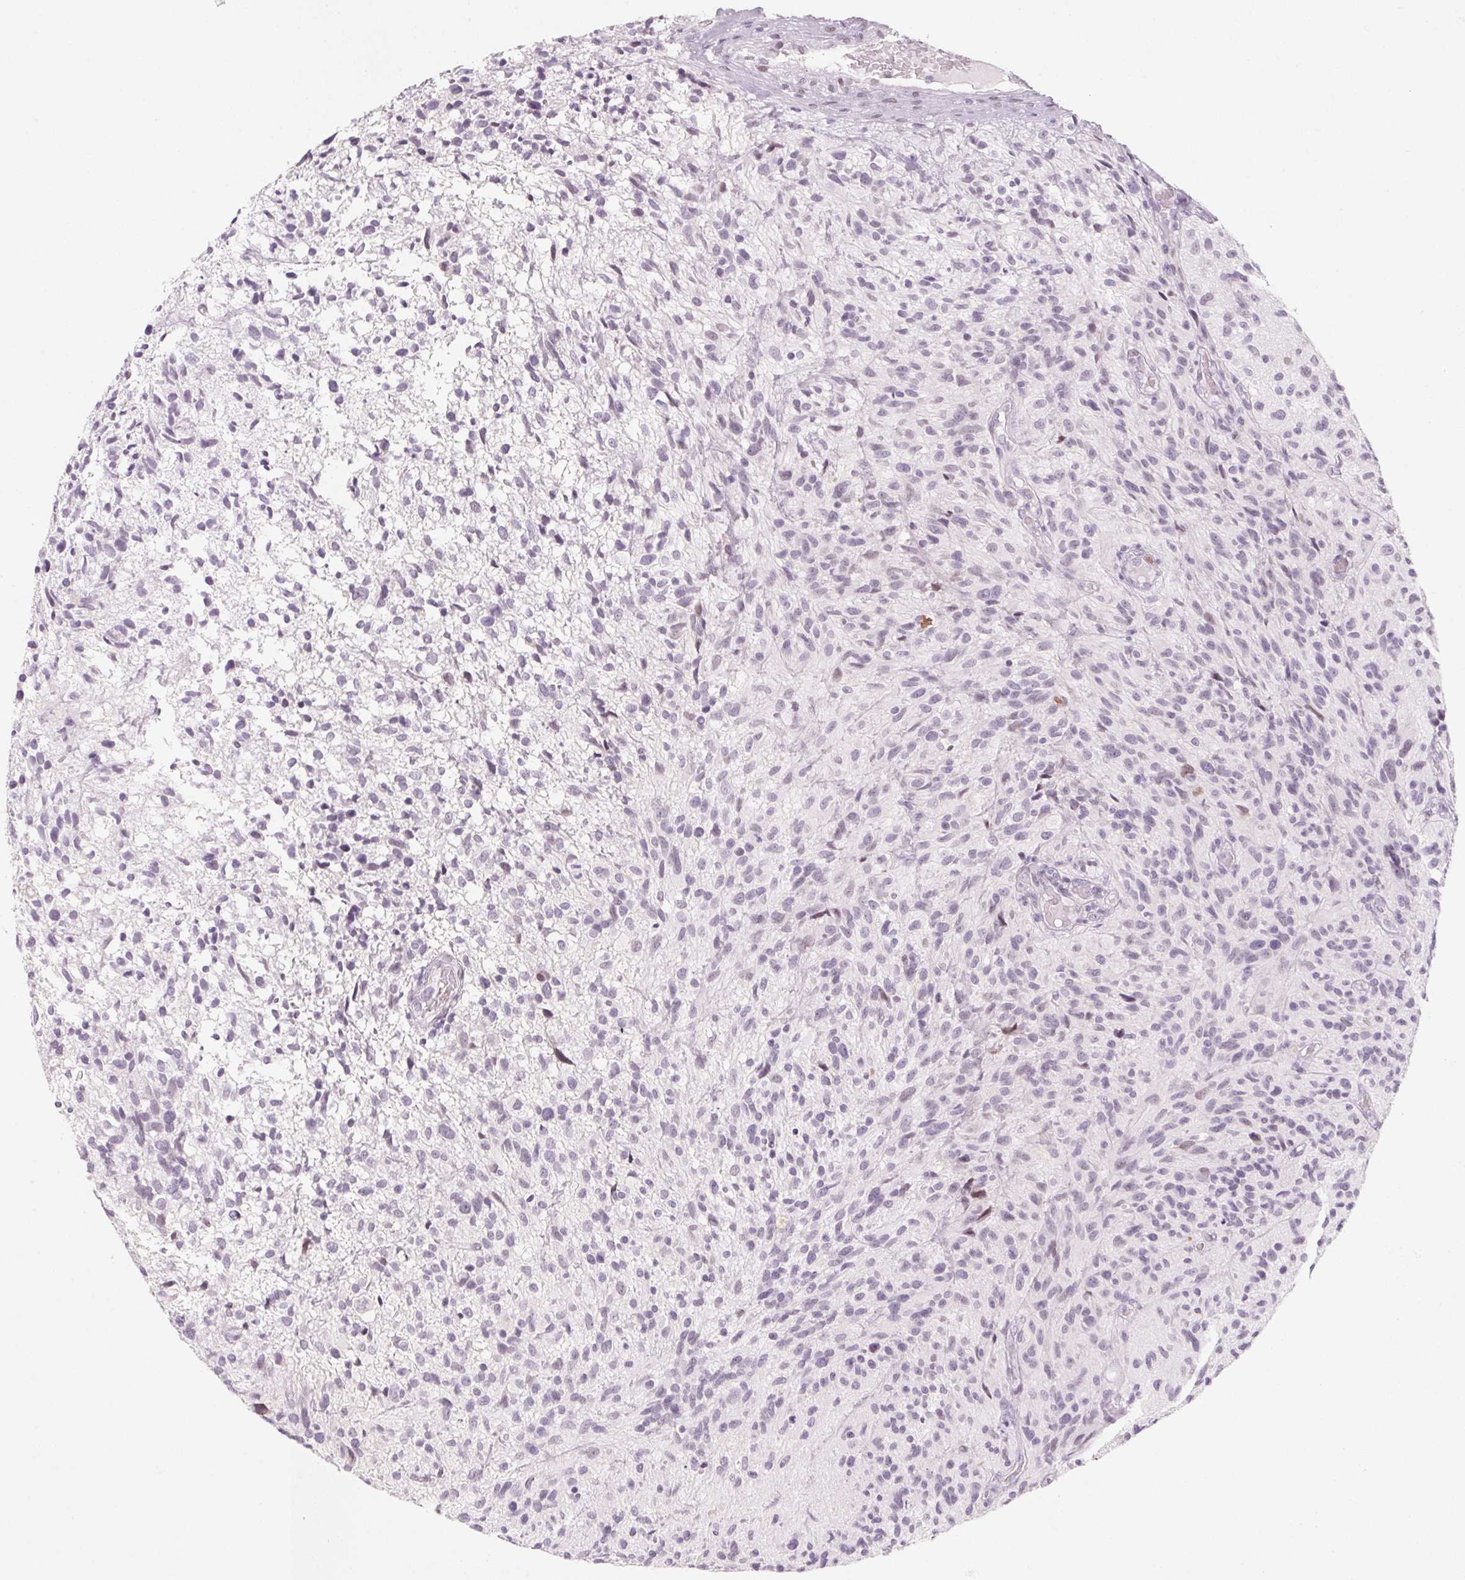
{"staining": {"intensity": "negative", "quantity": "none", "location": "none"}, "tissue": "glioma", "cell_type": "Tumor cells", "image_type": "cancer", "snomed": [{"axis": "morphology", "description": "Glioma, malignant, High grade"}, {"axis": "topography", "description": "Brain"}], "caption": "High power microscopy histopathology image of an immunohistochemistry micrograph of high-grade glioma (malignant), revealing no significant staining in tumor cells. (Brightfield microscopy of DAB immunohistochemistry (IHC) at high magnification).", "gene": "KCNQ2", "patient": {"sex": "male", "age": 75}}